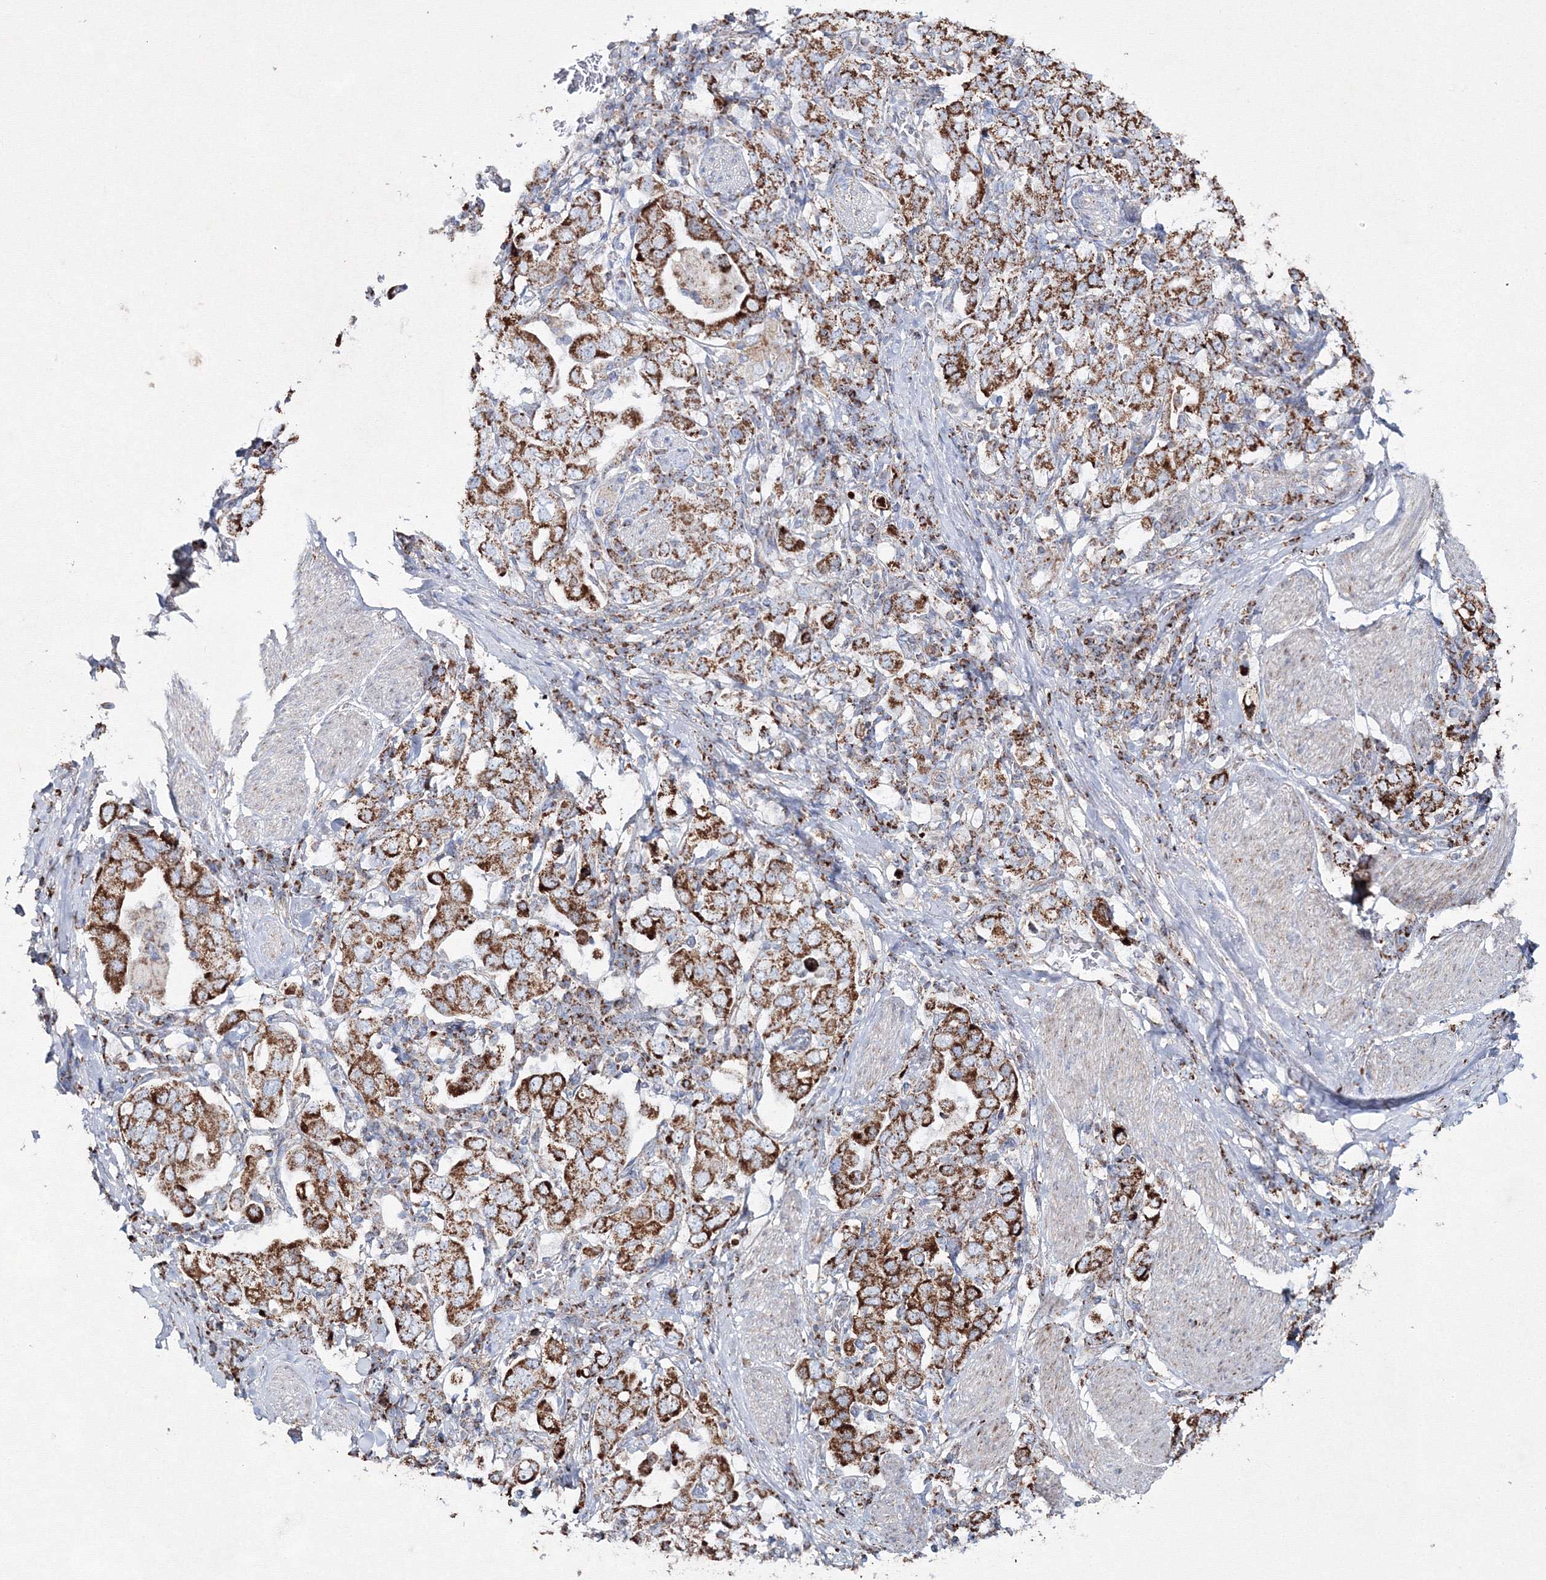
{"staining": {"intensity": "strong", "quantity": ">75%", "location": "cytoplasmic/membranous"}, "tissue": "stomach cancer", "cell_type": "Tumor cells", "image_type": "cancer", "snomed": [{"axis": "morphology", "description": "Adenocarcinoma, NOS"}, {"axis": "topography", "description": "Stomach, upper"}], "caption": "Immunohistochemical staining of human stomach cancer demonstrates strong cytoplasmic/membranous protein staining in about >75% of tumor cells.", "gene": "IGSF9", "patient": {"sex": "male", "age": 62}}